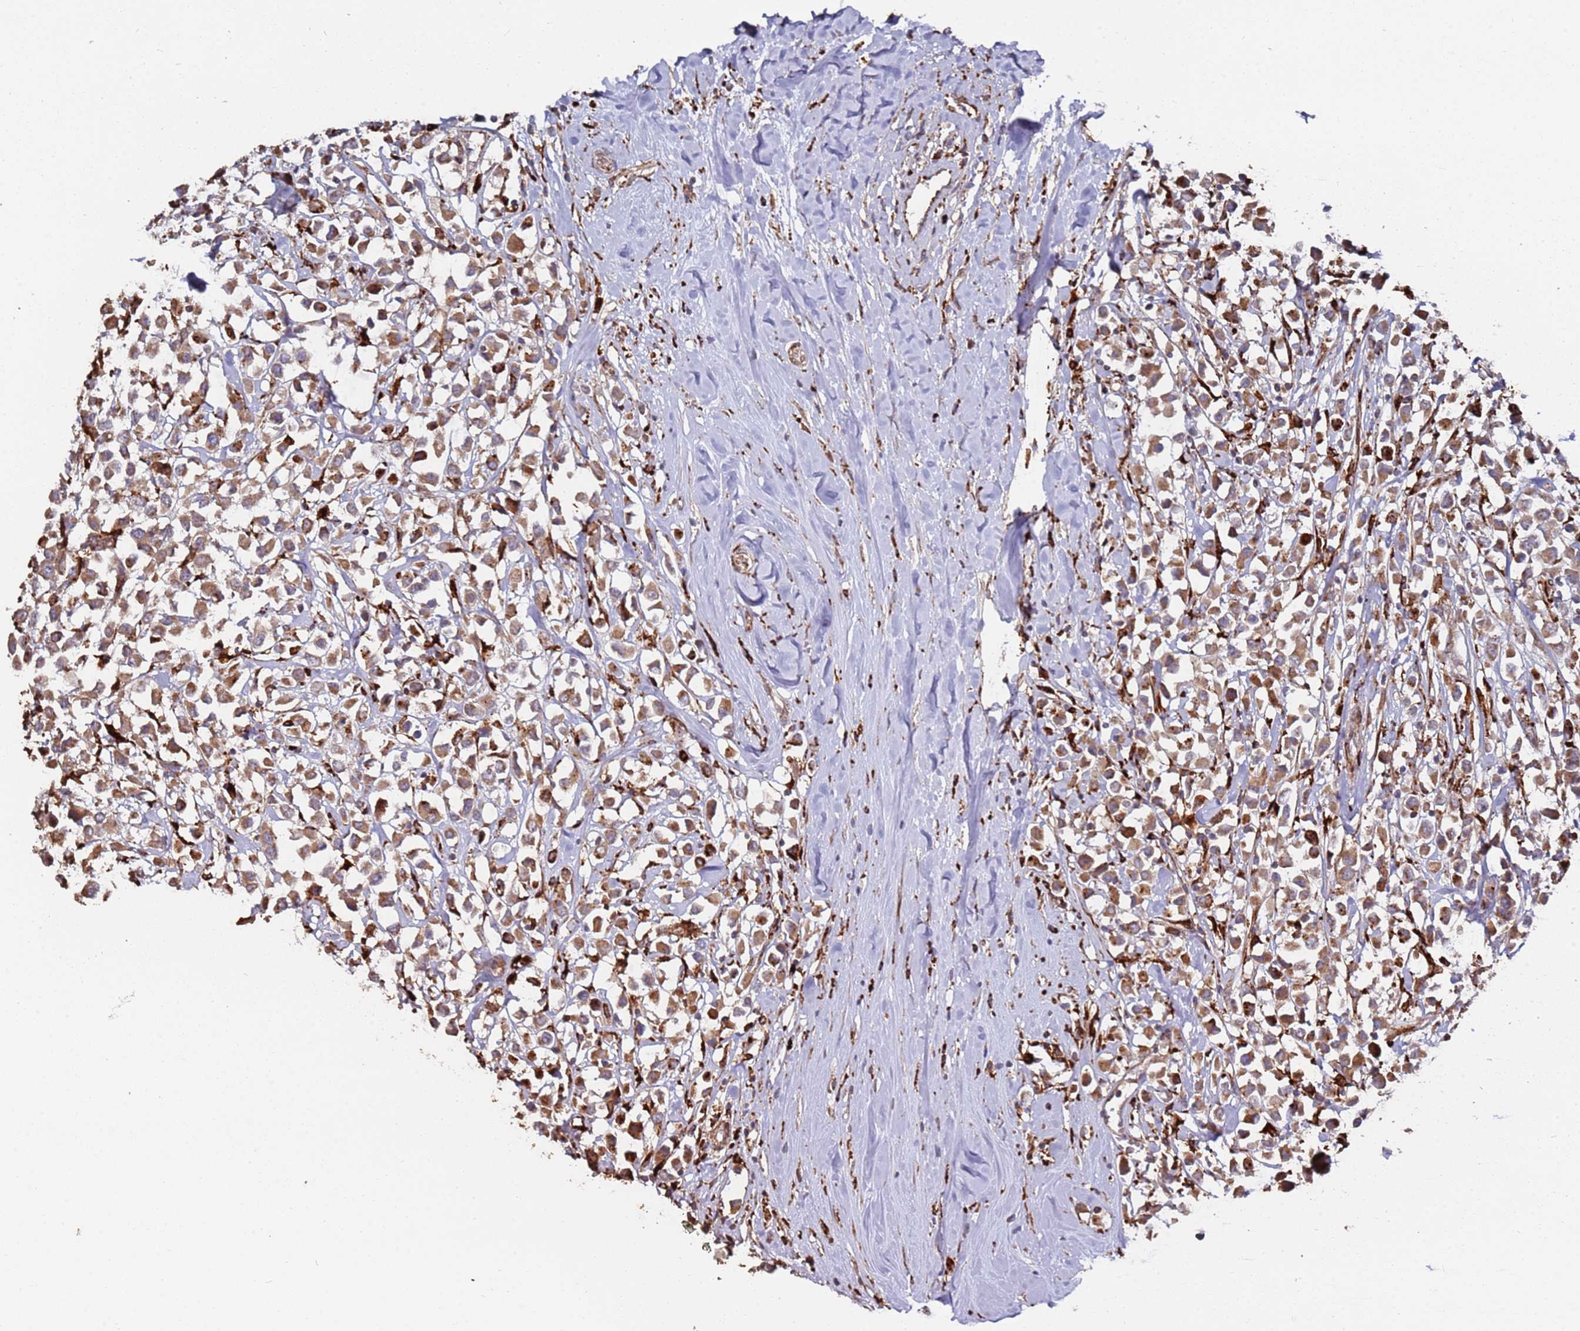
{"staining": {"intensity": "moderate", "quantity": ">75%", "location": "cytoplasmic/membranous"}, "tissue": "breast cancer", "cell_type": "Tumor cells", "image_type": "cancer", "snomed": [{"axis": "morphology", "description": "Duct carcinoma"}, {"axis": "topography", "description": "Breast"}], "caption": "Immunohistochemistry (IHC) staining of intraductal carcinoma (breast), which exhibits medium levels of moderate cytoplasmic/membranous staining in about >75% of tumor cells indicating moderate cytoplasmic/membranous protein positivity. The staining was performed using DAB (3,3'-diaminobenzidine) (brown) for protein detection and nuclei were counterstained in hematoxylin (blue).", "gene": "LACC1", "patient": {"sex": "female", "age": 87}}